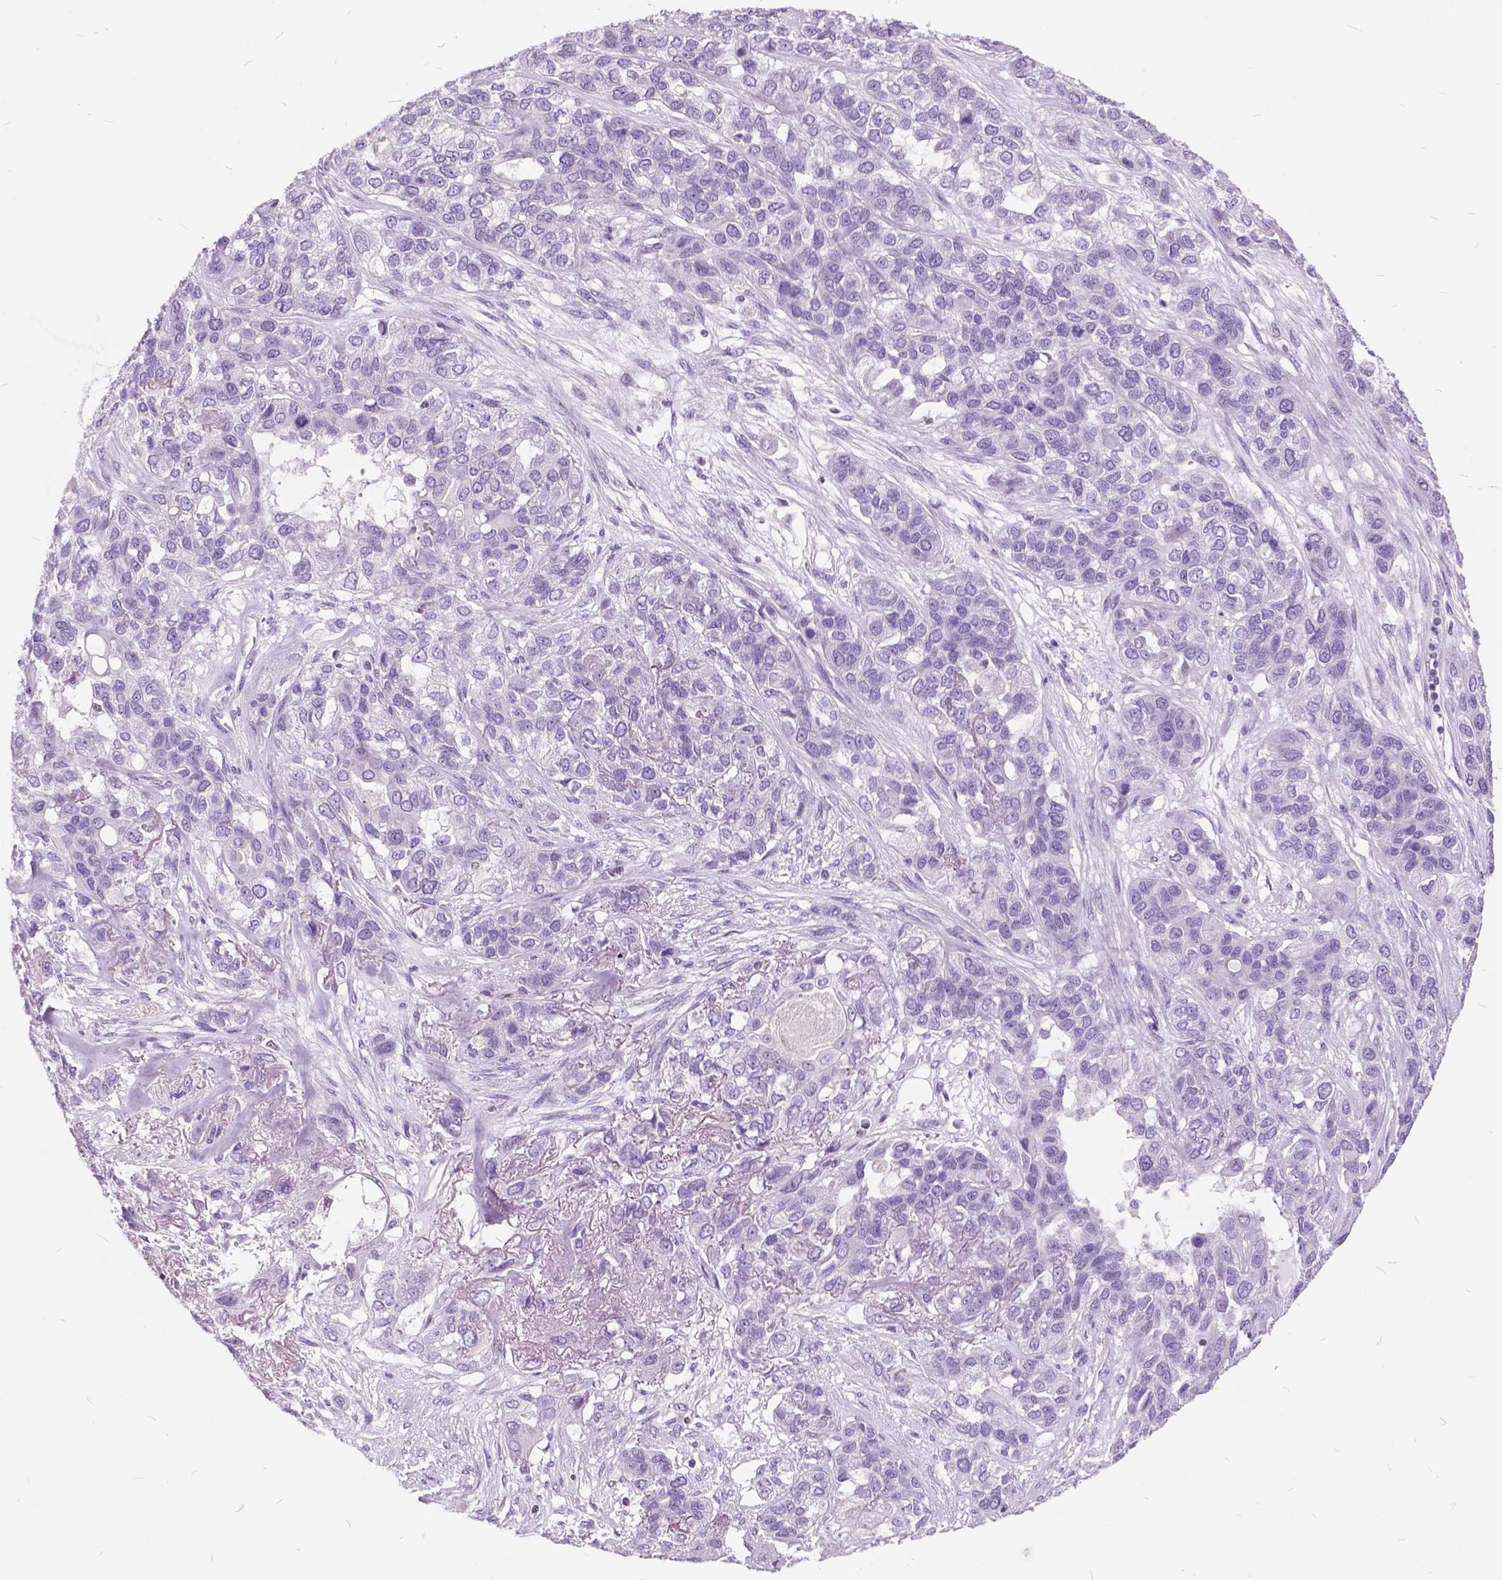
{"staining": {"intensity": "negative", "quantity": "none", "location": "none"}, "tissue": "lung cancer", "cell_type": "Tumor cells", "image_type": "cancer", "snomed": [{"axis": "morphology", "description": "Squamous cell carcinoma, NOS"}, {"axis": "topography", "description": "Lung"}], "caption": "Immunohistochemistry photomicrograph of human lung cancer stained for a protein (brown), which shows no staining in tumor cells.", "gene": "SP140", "patient": {"sex": "female", "age": 70}}